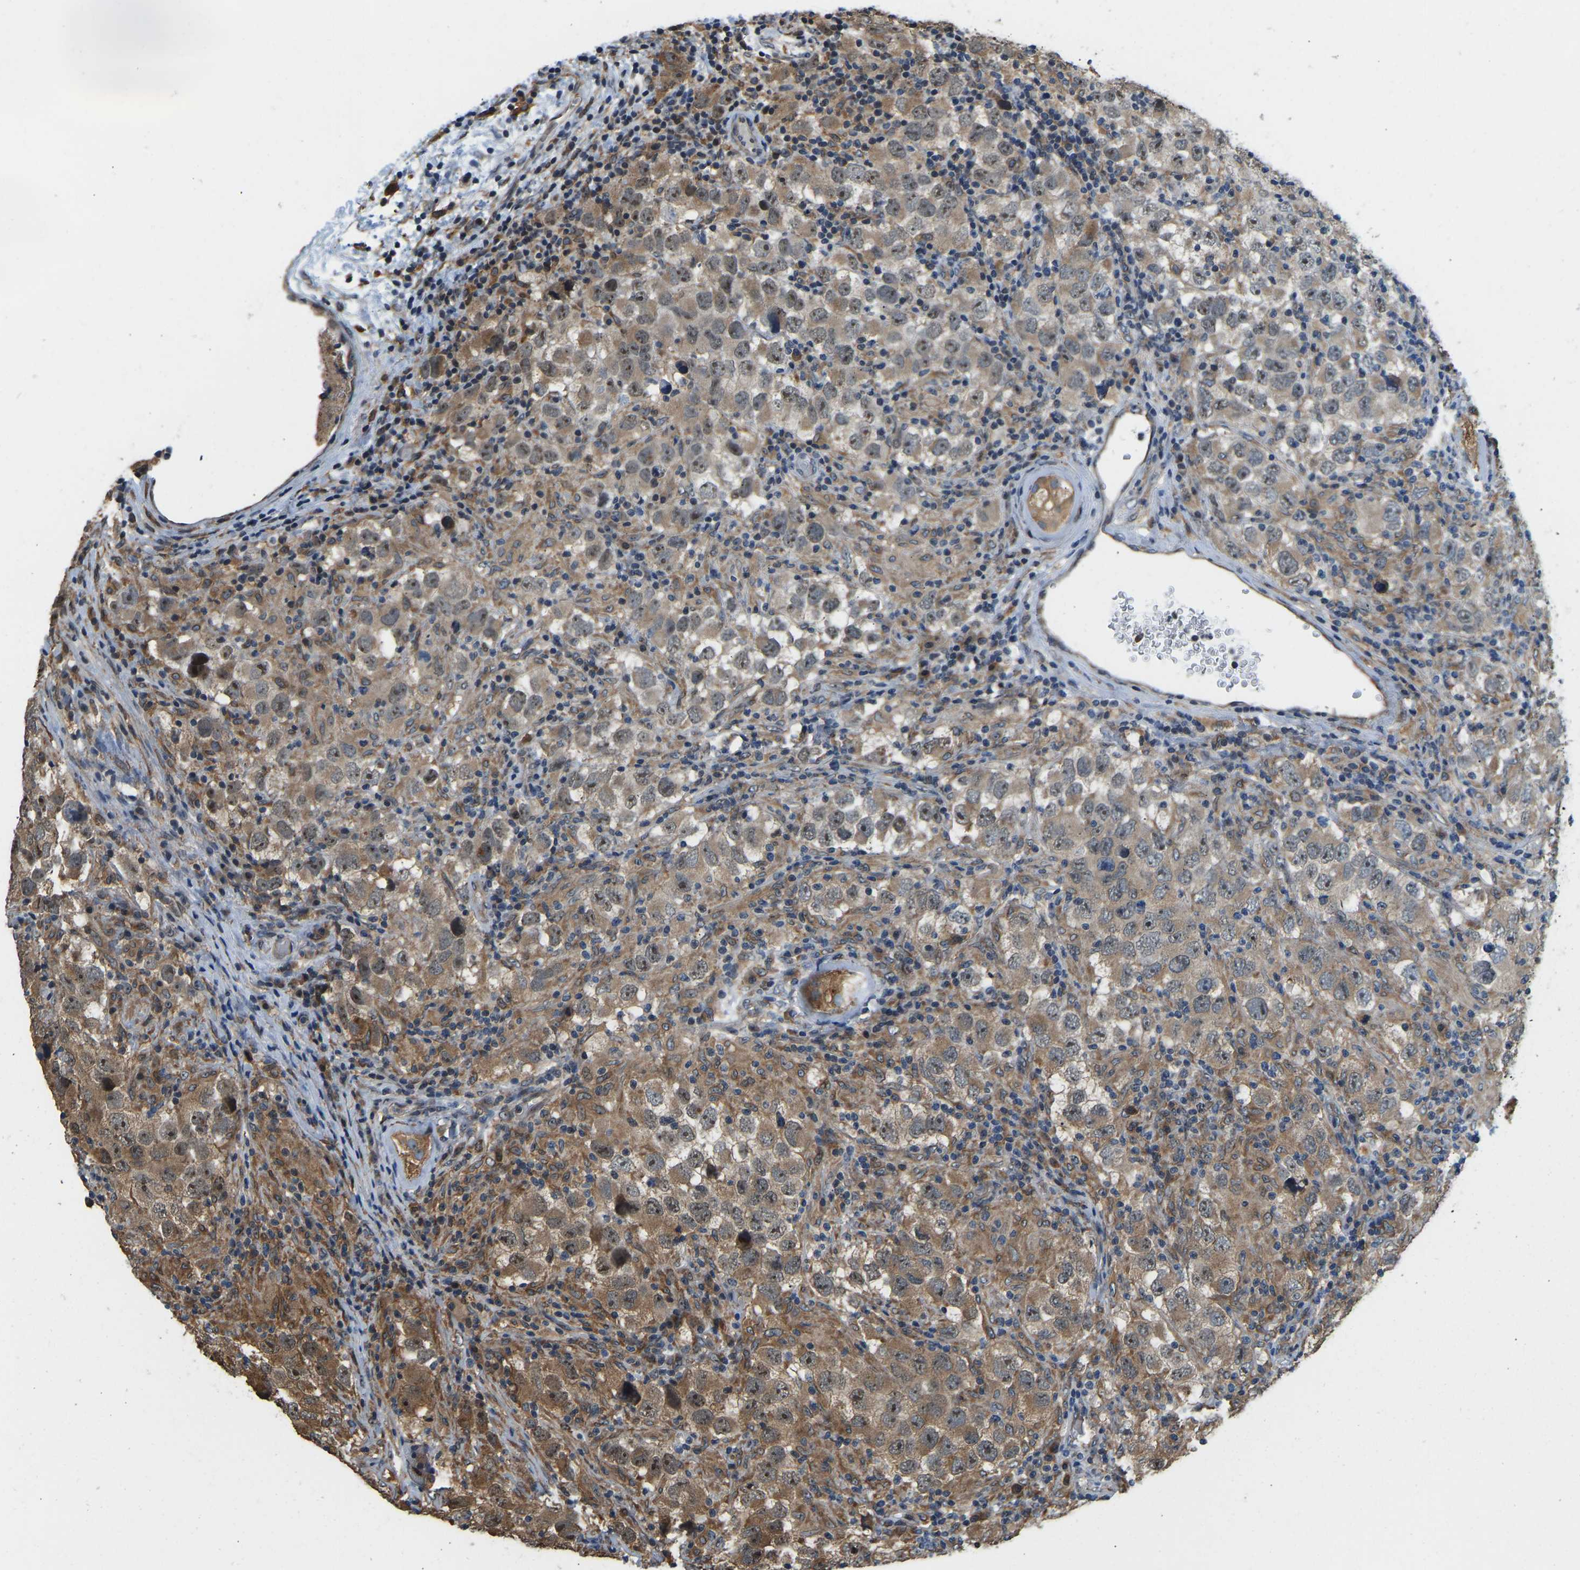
{"staining": {"intensity": "moderate", "quantity": ">75%", "location": "cytoplasmic/membranous,nuclear"}, "tissue": "testis cancer", "cell_type": "Tumor cells", "image_type": "cancer", "snomed": [{"axis": "morphology", "description": "Carcinoma, Embryonal, NOS"}, {"axis": "topography", "description": "Testis"}], "caption": "Brown immunohistochemical staining in human testis cancer (embryonal carcinoma) demonstrates moderate cytoplasmic/membranous and nuclear expression in approximately >75% of tumor cells.", "gene": "OS9", "patient": {"sex": "male", "age": 21}}